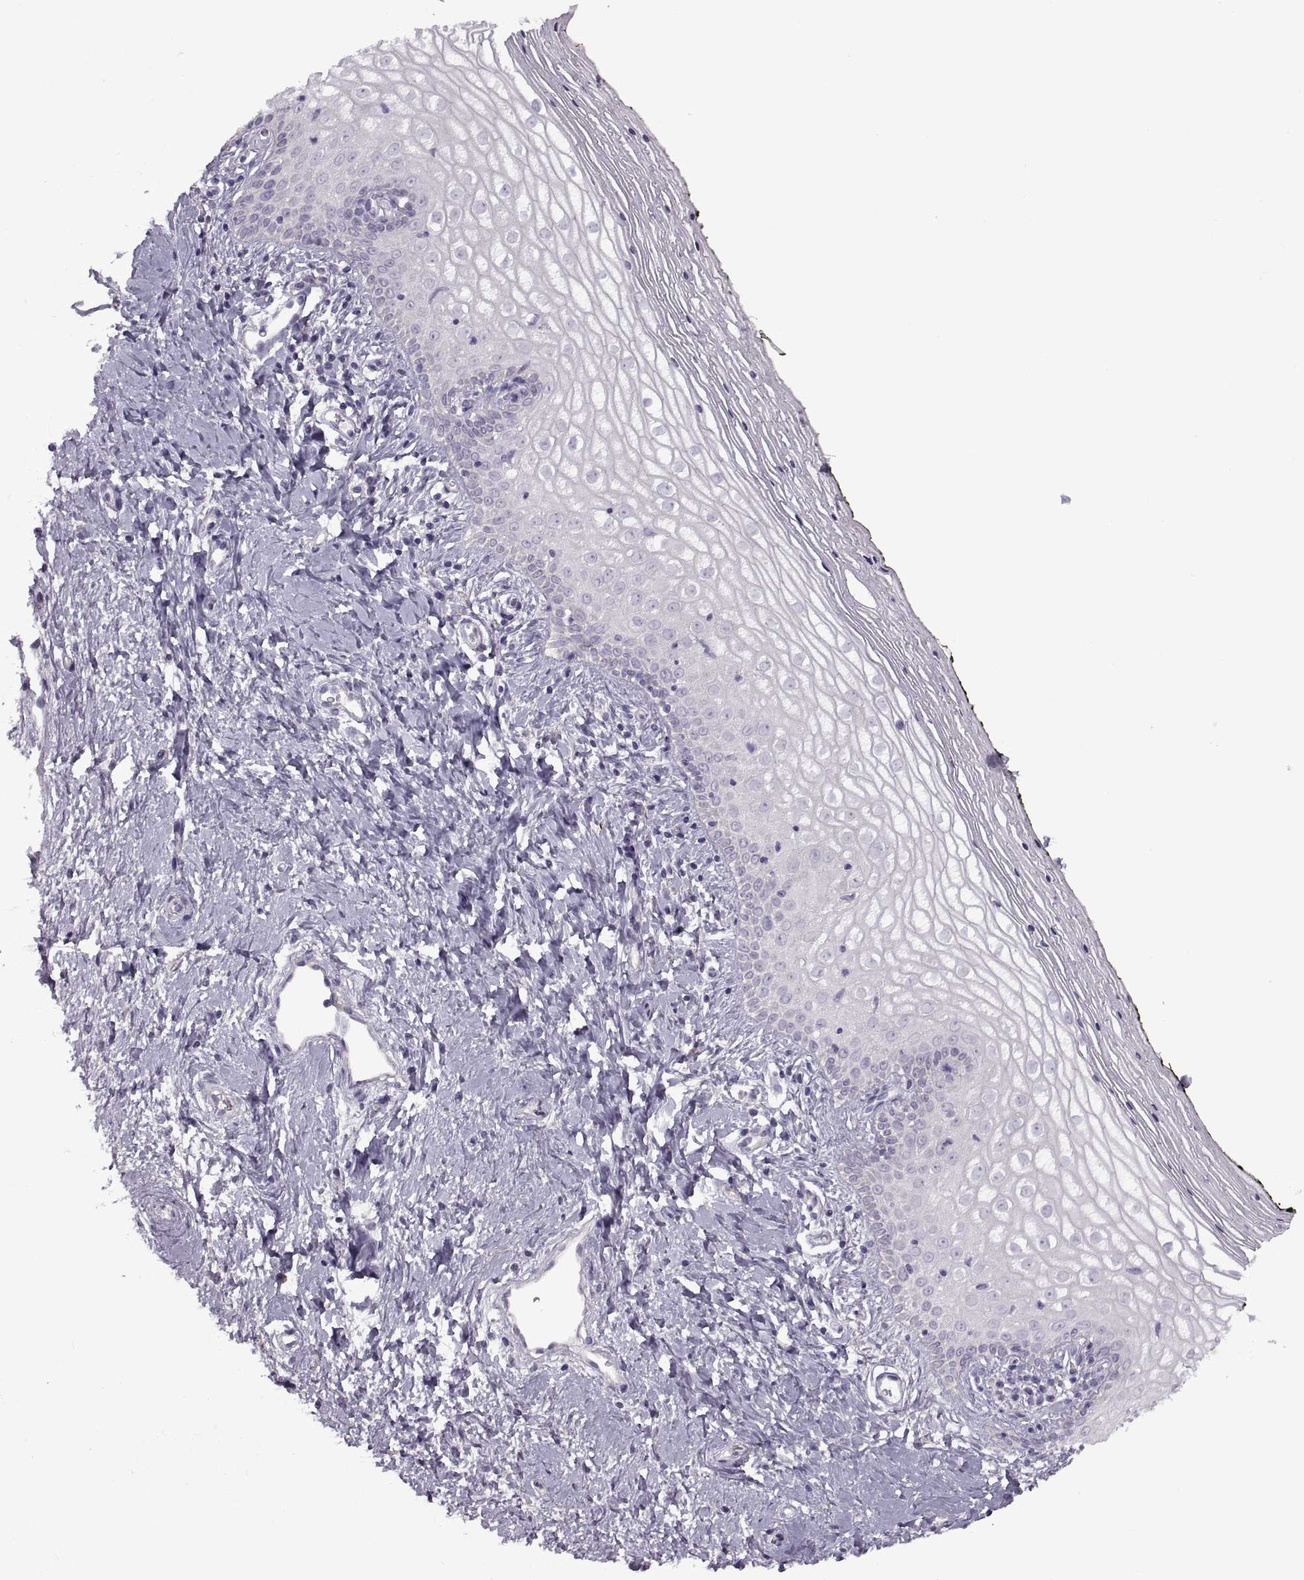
{"staining": {"intensity": "negative", "quantity": "none", "location": "none"}, "tissue": "vagina", "cell_type": "Squamous epithelial cells", "image_type": "normal", "snomed": [{"axis": "morphology", "description": "Normal tissue, NOS"}, {"axis": "topography", "description": "Vagina"}], "caption": "Immunohistochemistry (IHC) image of normal vagina: vagina stained with DAB reveals no significant protein expression in squamous epithelial cells. The staining was performed using DAB to visualize the protein expression in brown, while the nuclei were stained in blue with hematoxylin (Magnification: 20x).", "gene": "PIERCE1", "patient": {"sex": "female", "age": 47}}